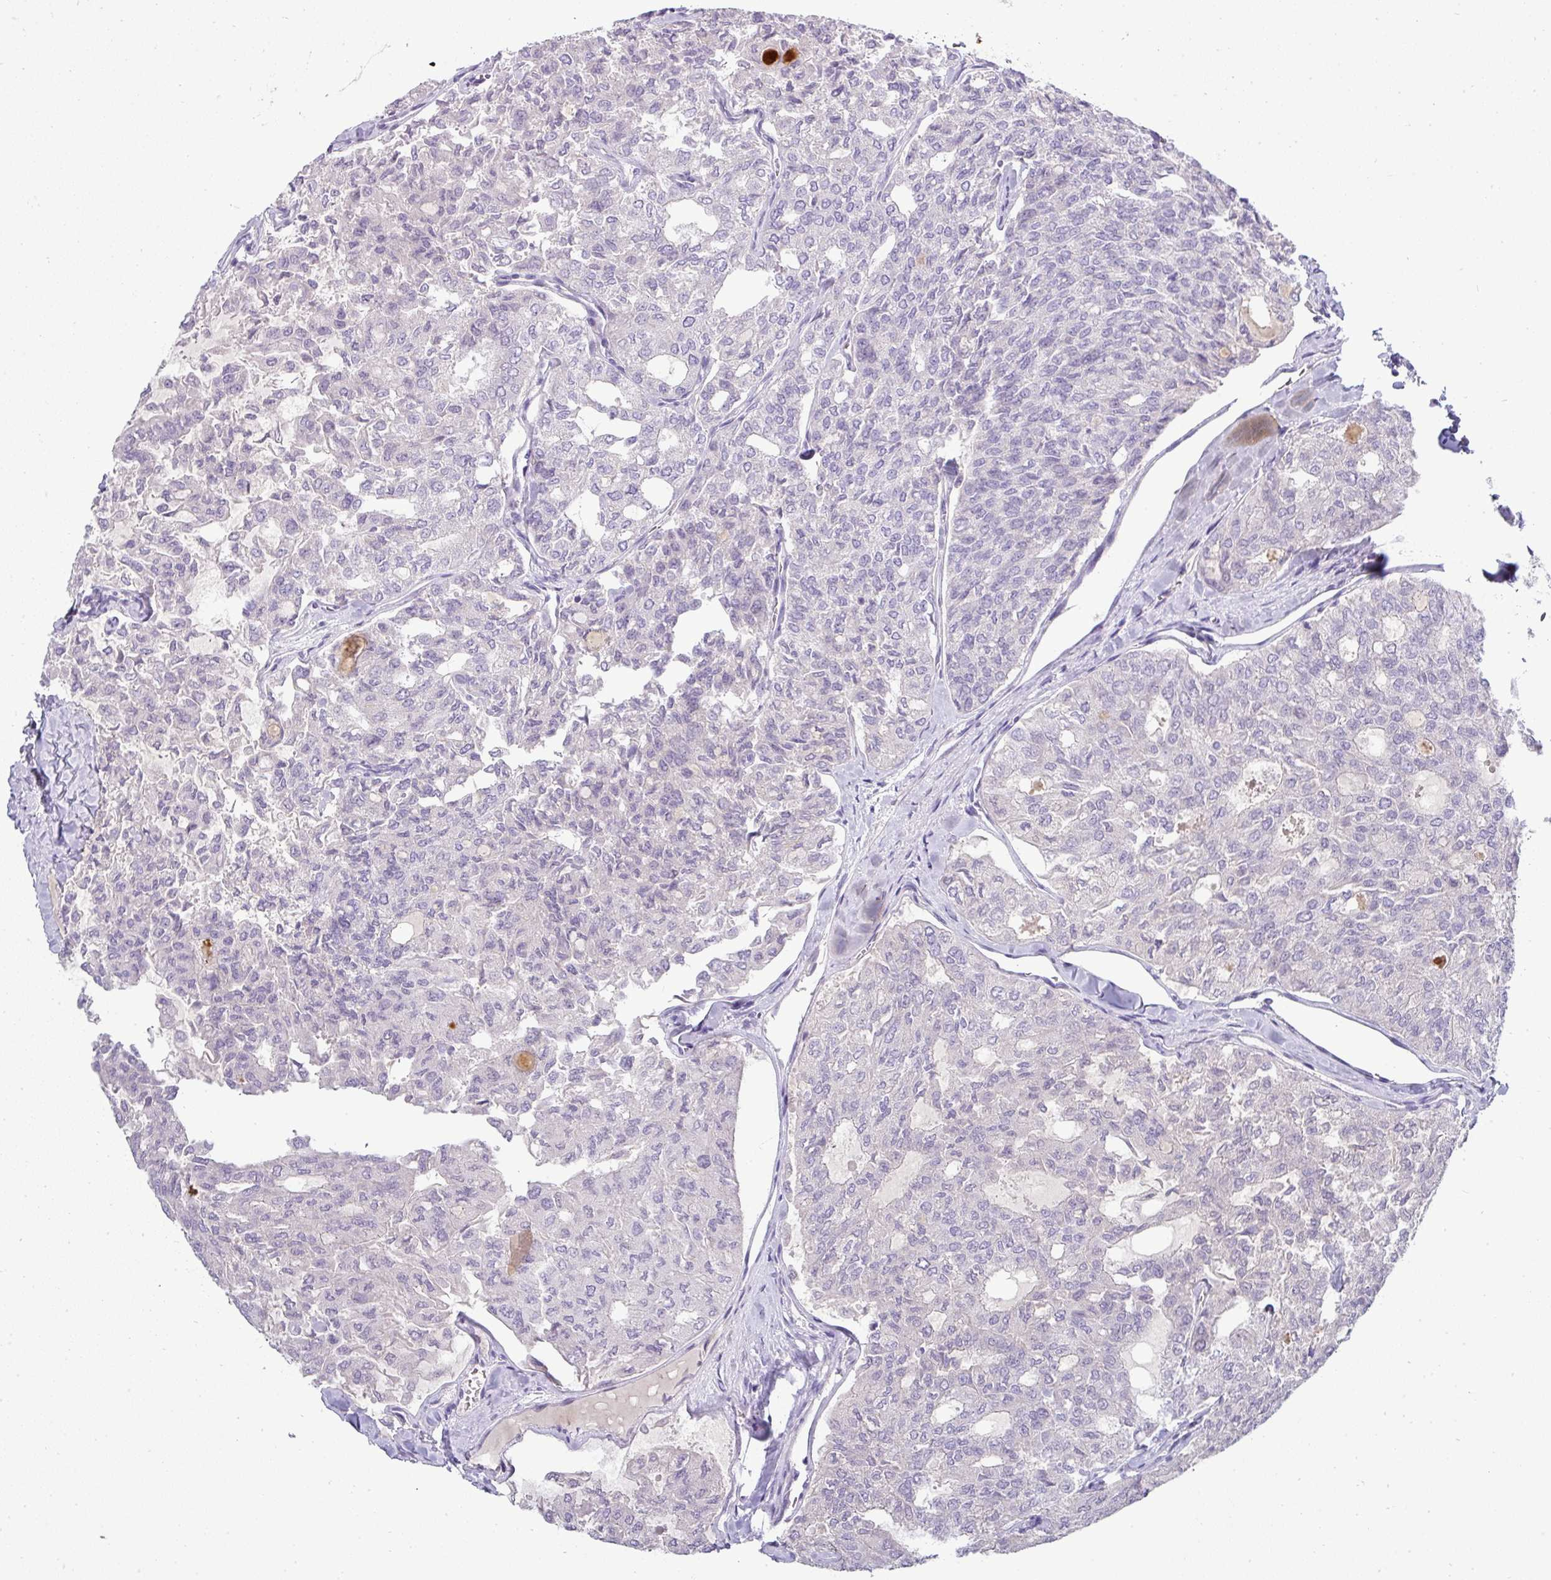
{"staining": {"intensity": "negative", "quantity": "none", "location": "none"}, "tissue": "thyroid cancer", "cell_type": "Tumor cells", "image_type": "cancer", "snomed": [{"axis": "morphology", "description": "Follicular adenoma carcinoma, NOS"}, {"axis": "topography", "description": "Thyroid gland"}], "caption": "High power microscopy image of an IHC photomicrograph of thyroid cancer (follicular adenoma carcinoma), revealing no significant staining in tumor cells.", "gene": "ASXL3", "patient": {"sex": "male", "age": 75}}